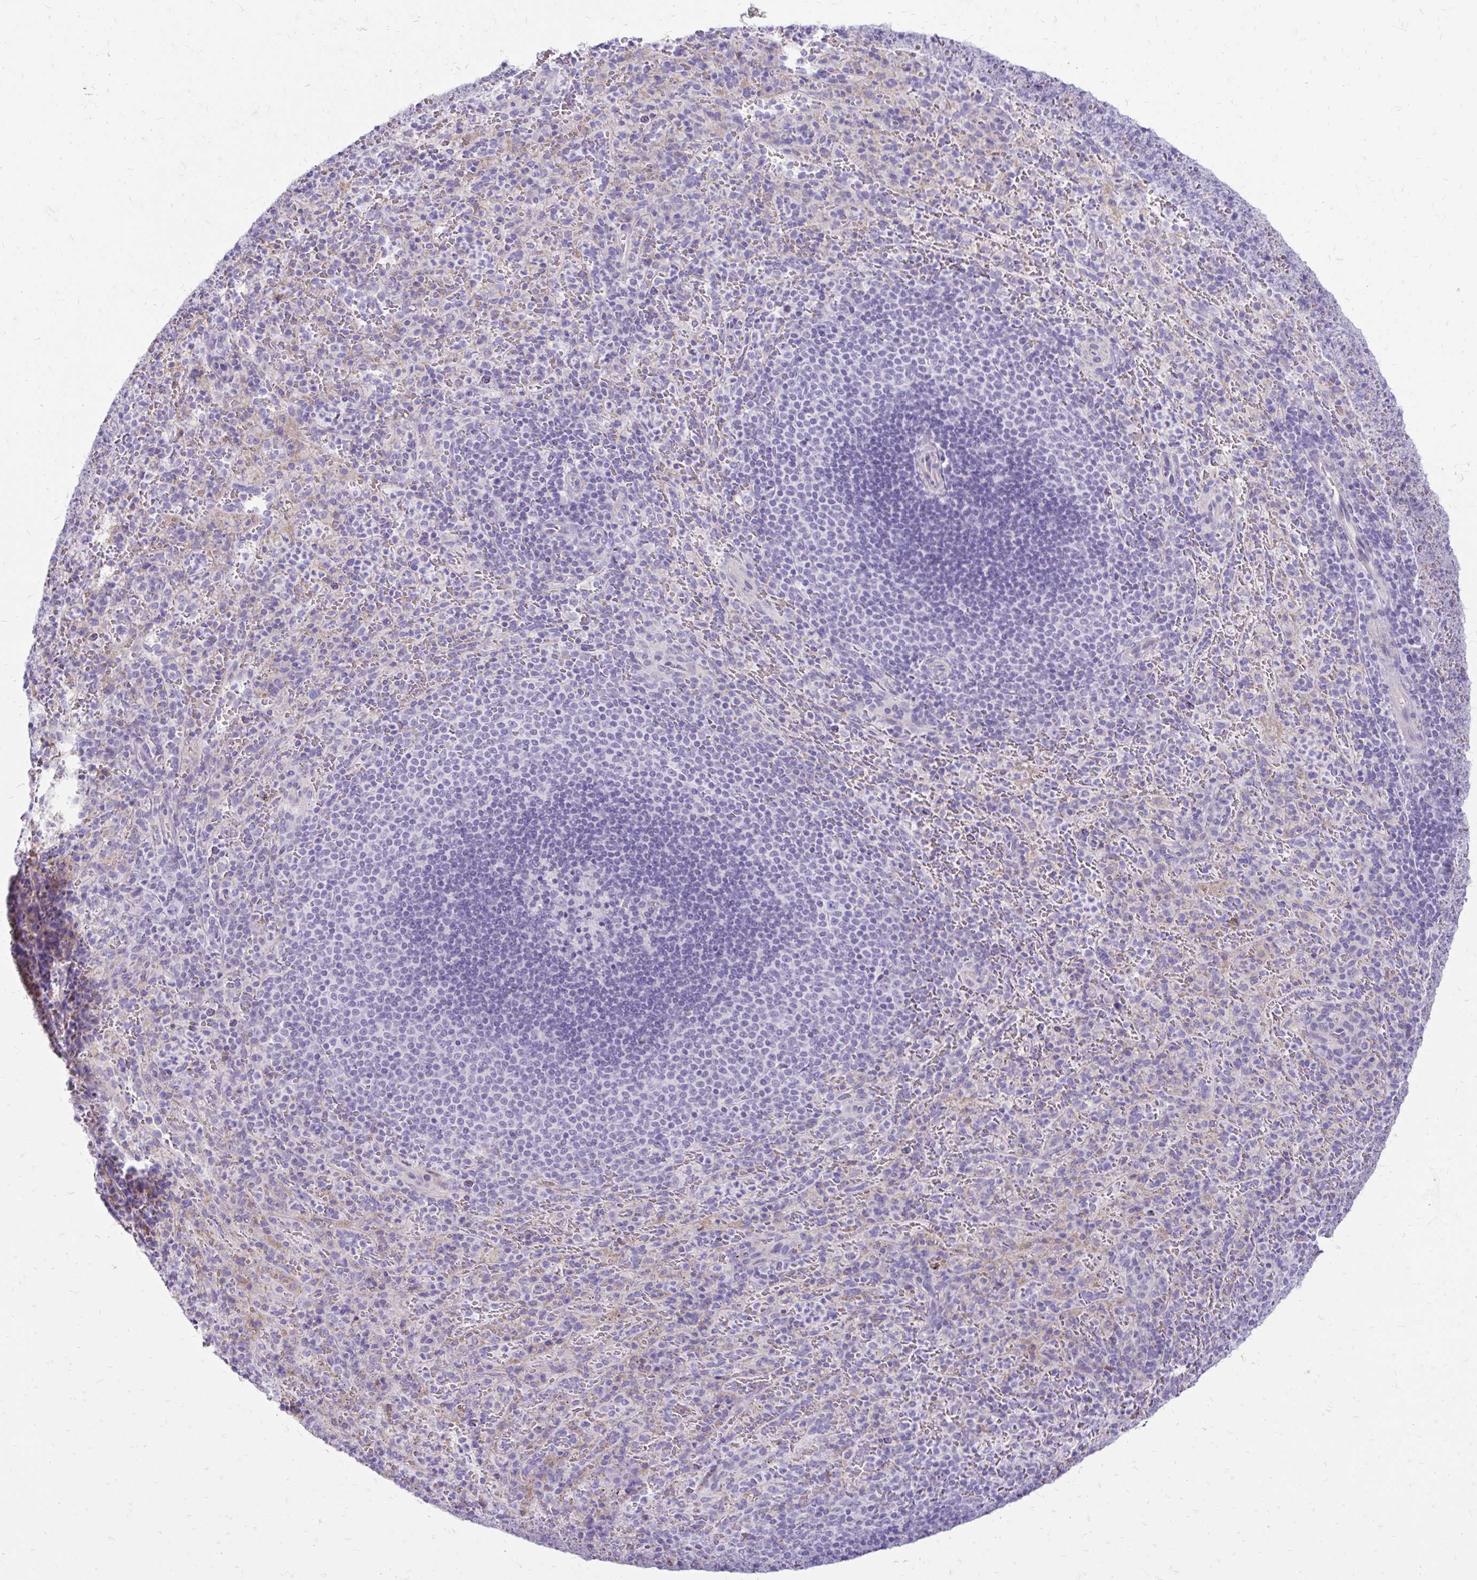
{"staining": {"intensity": "negative", "quantity": "none", "location": "none"}, "tissue": "spleen", "cell_type": "Cells in red pulp", "image_type": "normal", "snomed": [{"axis": "morphology", "description": "Normal tissue, NOS"}, {"axis": "topography", "description": "Spleen"}], "caption": "Spleen was stained to show a protein in brown. There is no significant staining in cells in red pulp. (Stains: DAB (3,3'-diaminobenzidine) immunohistochemistry with hematoxylin counter stain, Microscopy: brightfield microscopy at high magnification).", "gene": "SIGLEC11", "patient": {"sex": "male", "age": 57}}